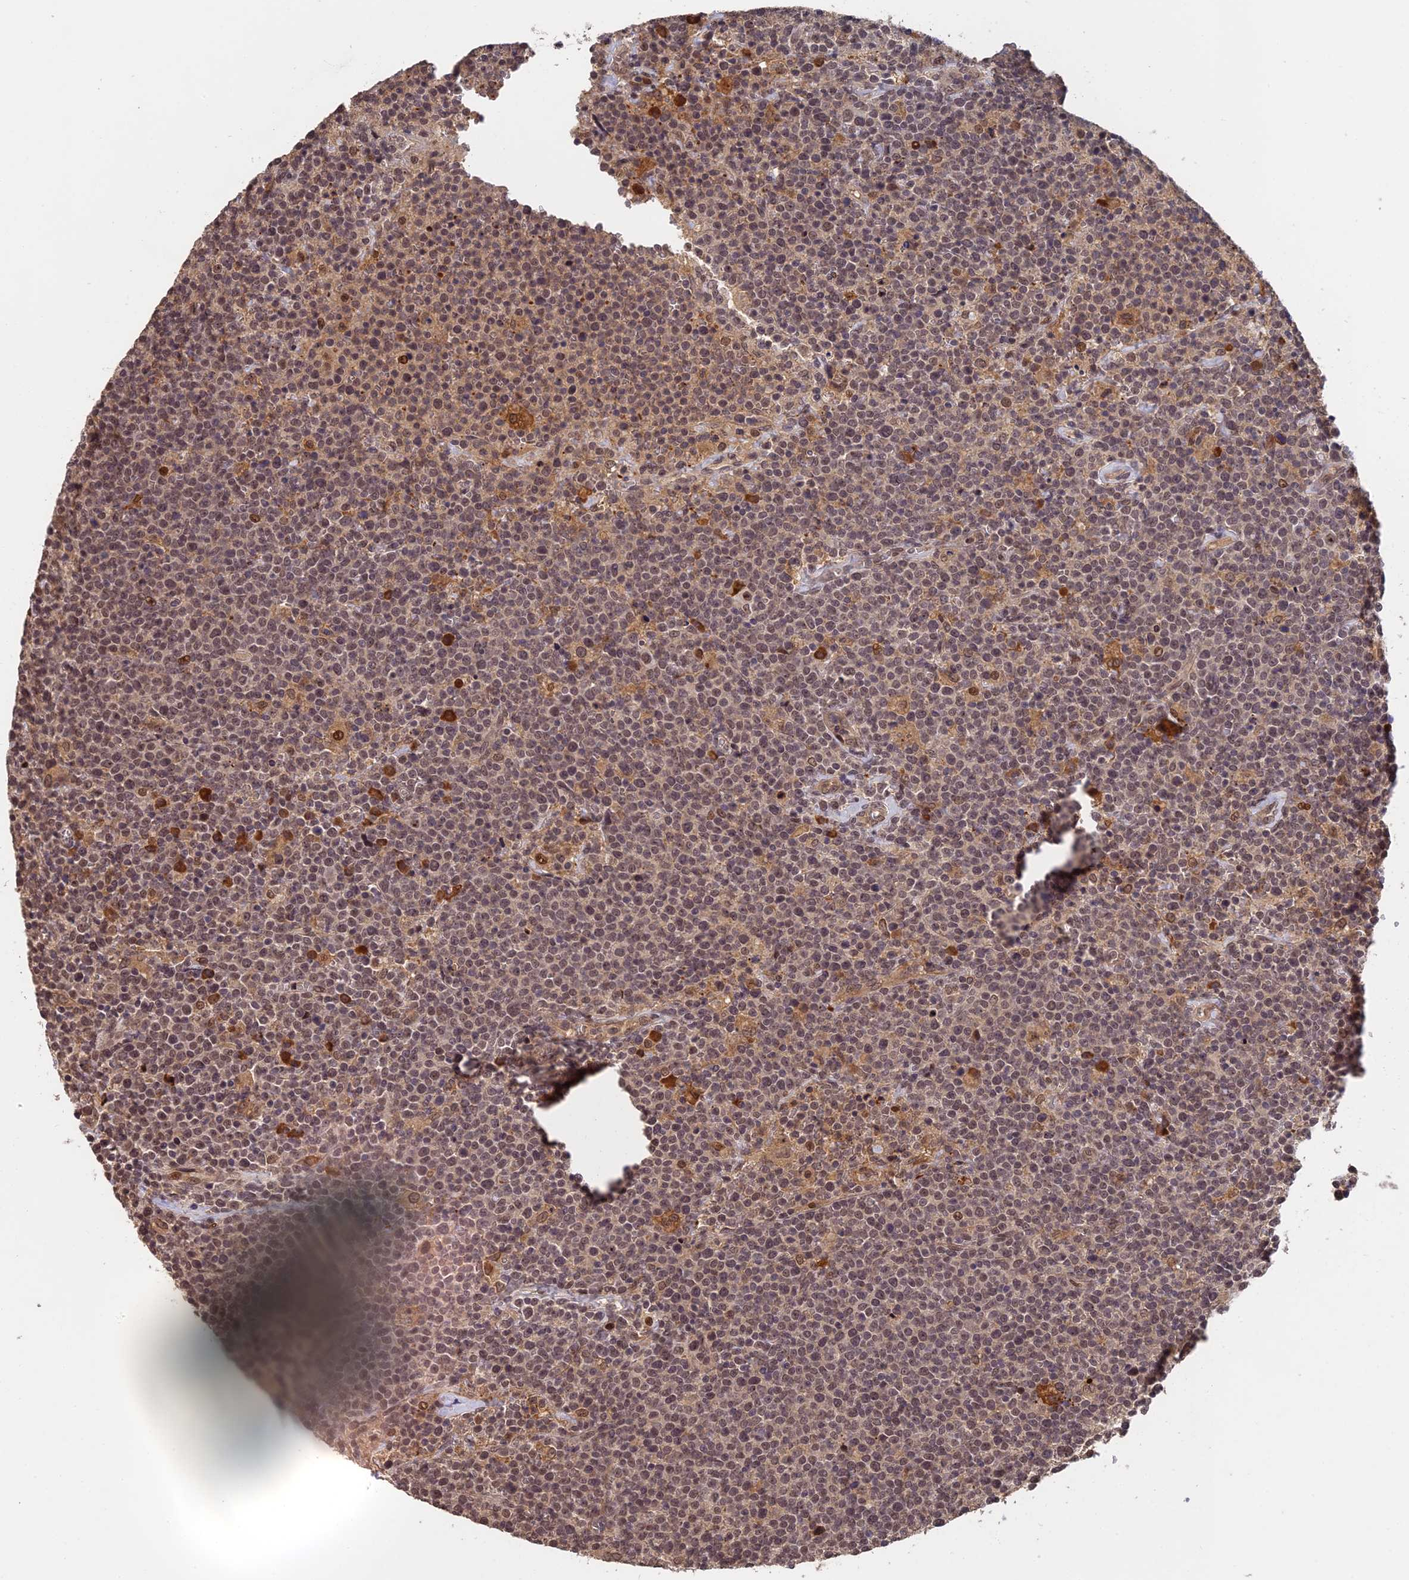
{"staining": {"intensity": "weak", "quantity": "25%-75%", "location": "nuclear"}, "tissue": "lymphoma", "cell_type": "Tumor cells", "image_type": "cancer", "snomed": [{"axis": "morphology", "description": "Malignant lymphoma, non-Hodgkin's type, High grade"}, {"axis": "topography", "description": "Lymph node"}], "caption": "Immunohistochemistry (IHC) micrograph of high-grade malignant lymphoma, non-Hodgkin's type stained for a protein (brown), which displays low levels of weak nuclear expression in approximately 25%-75% of tumor cells.", "gene": "OSBPL1A", "patient": {"sex": "male", "age": 61}}